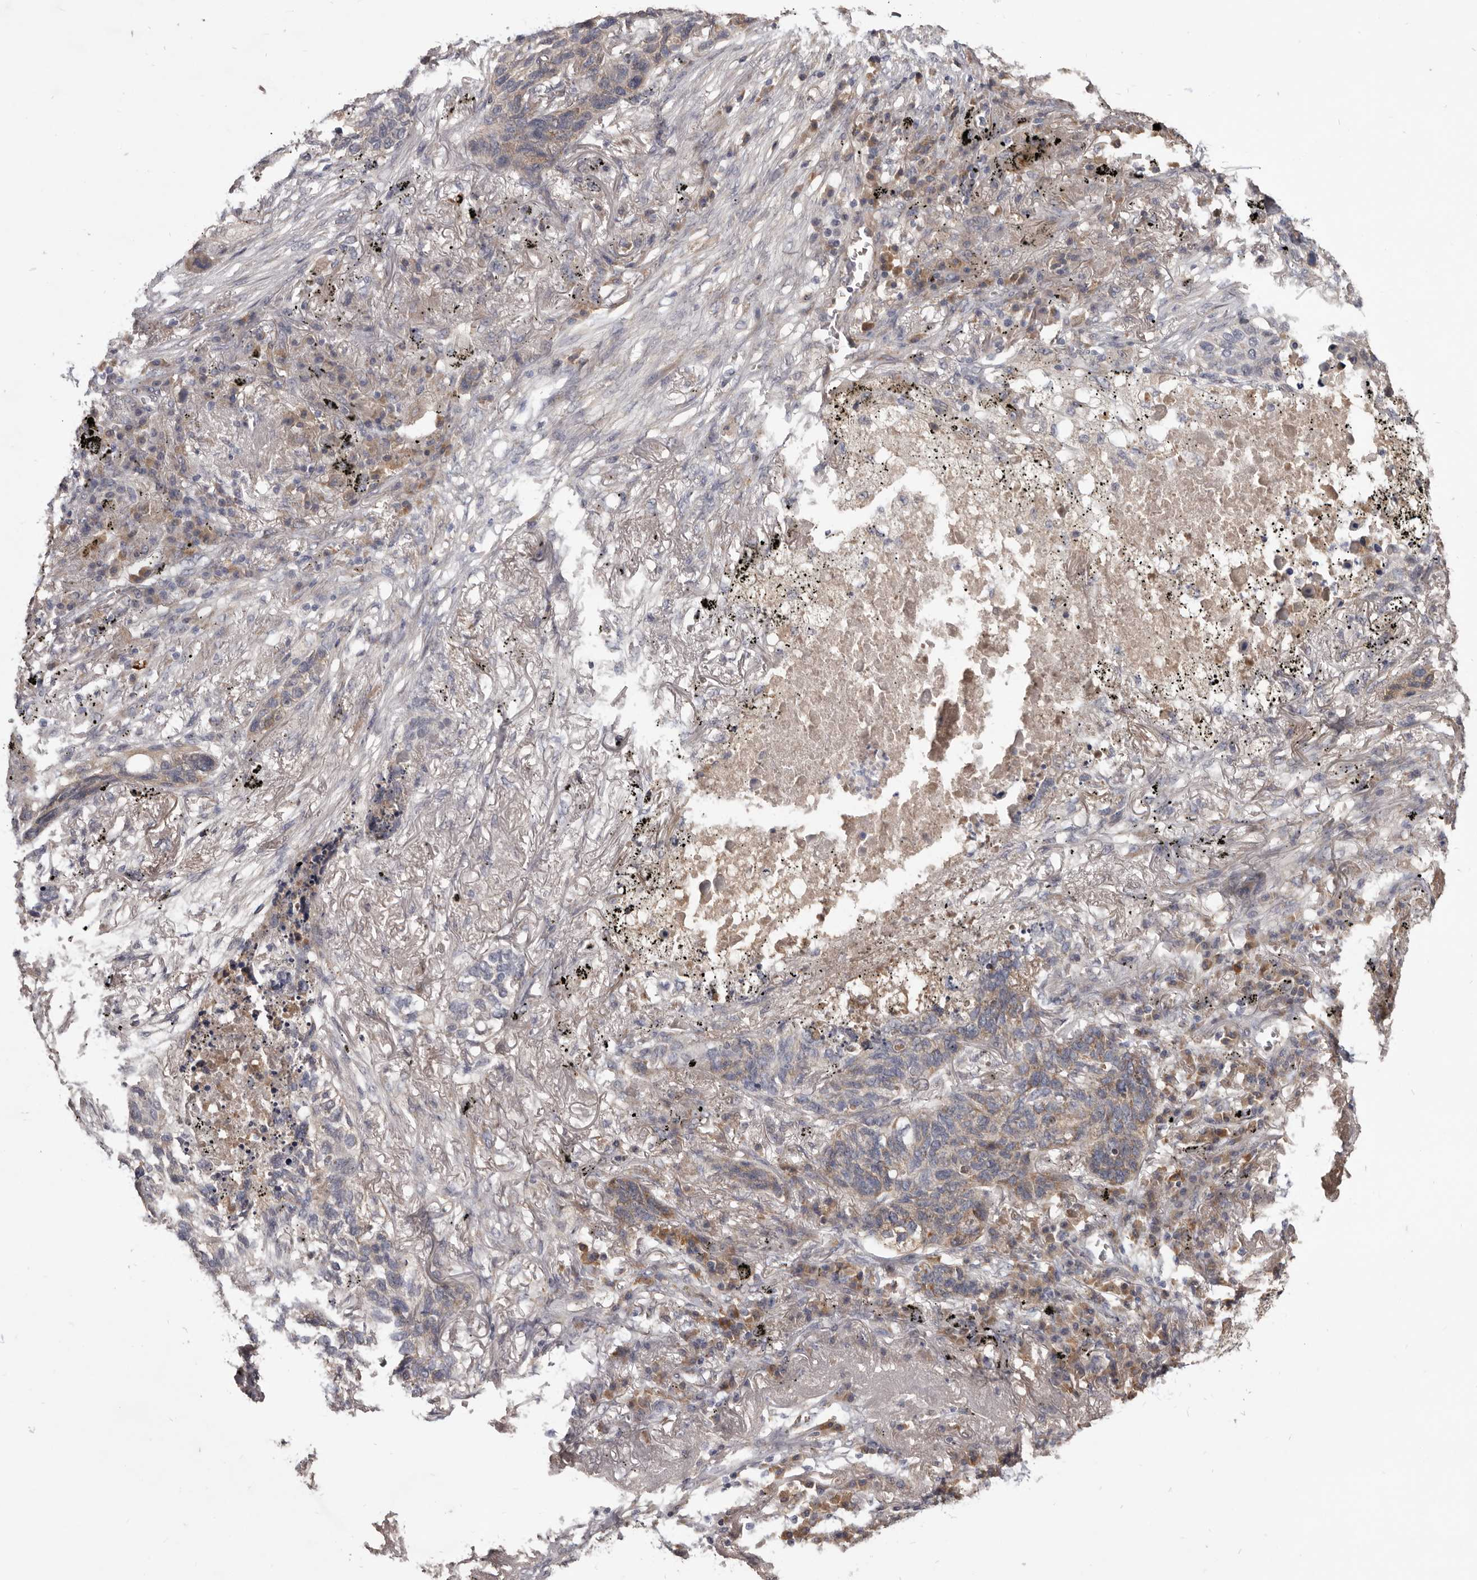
{"staining": {"intensity": "weak", "quantity": "<25%", "location": "cytoplasmic/membranous"}, "tissue": "lung cancer", "cell_type": "Tumor cells", "image_type": "cancer", "snomed": [{"axis": "morphology", "description": "Squamous cell carcinoma, NOS"}, {"axis": "topography", "description": "Lung"}], "caption": "Lung cancer (squamous cell carcinoma) was stained to show a protein in brown. There is no significant positivity in tumor cells.", "gene": "NENF", "patient": {"sex": "female", "age": 63}}